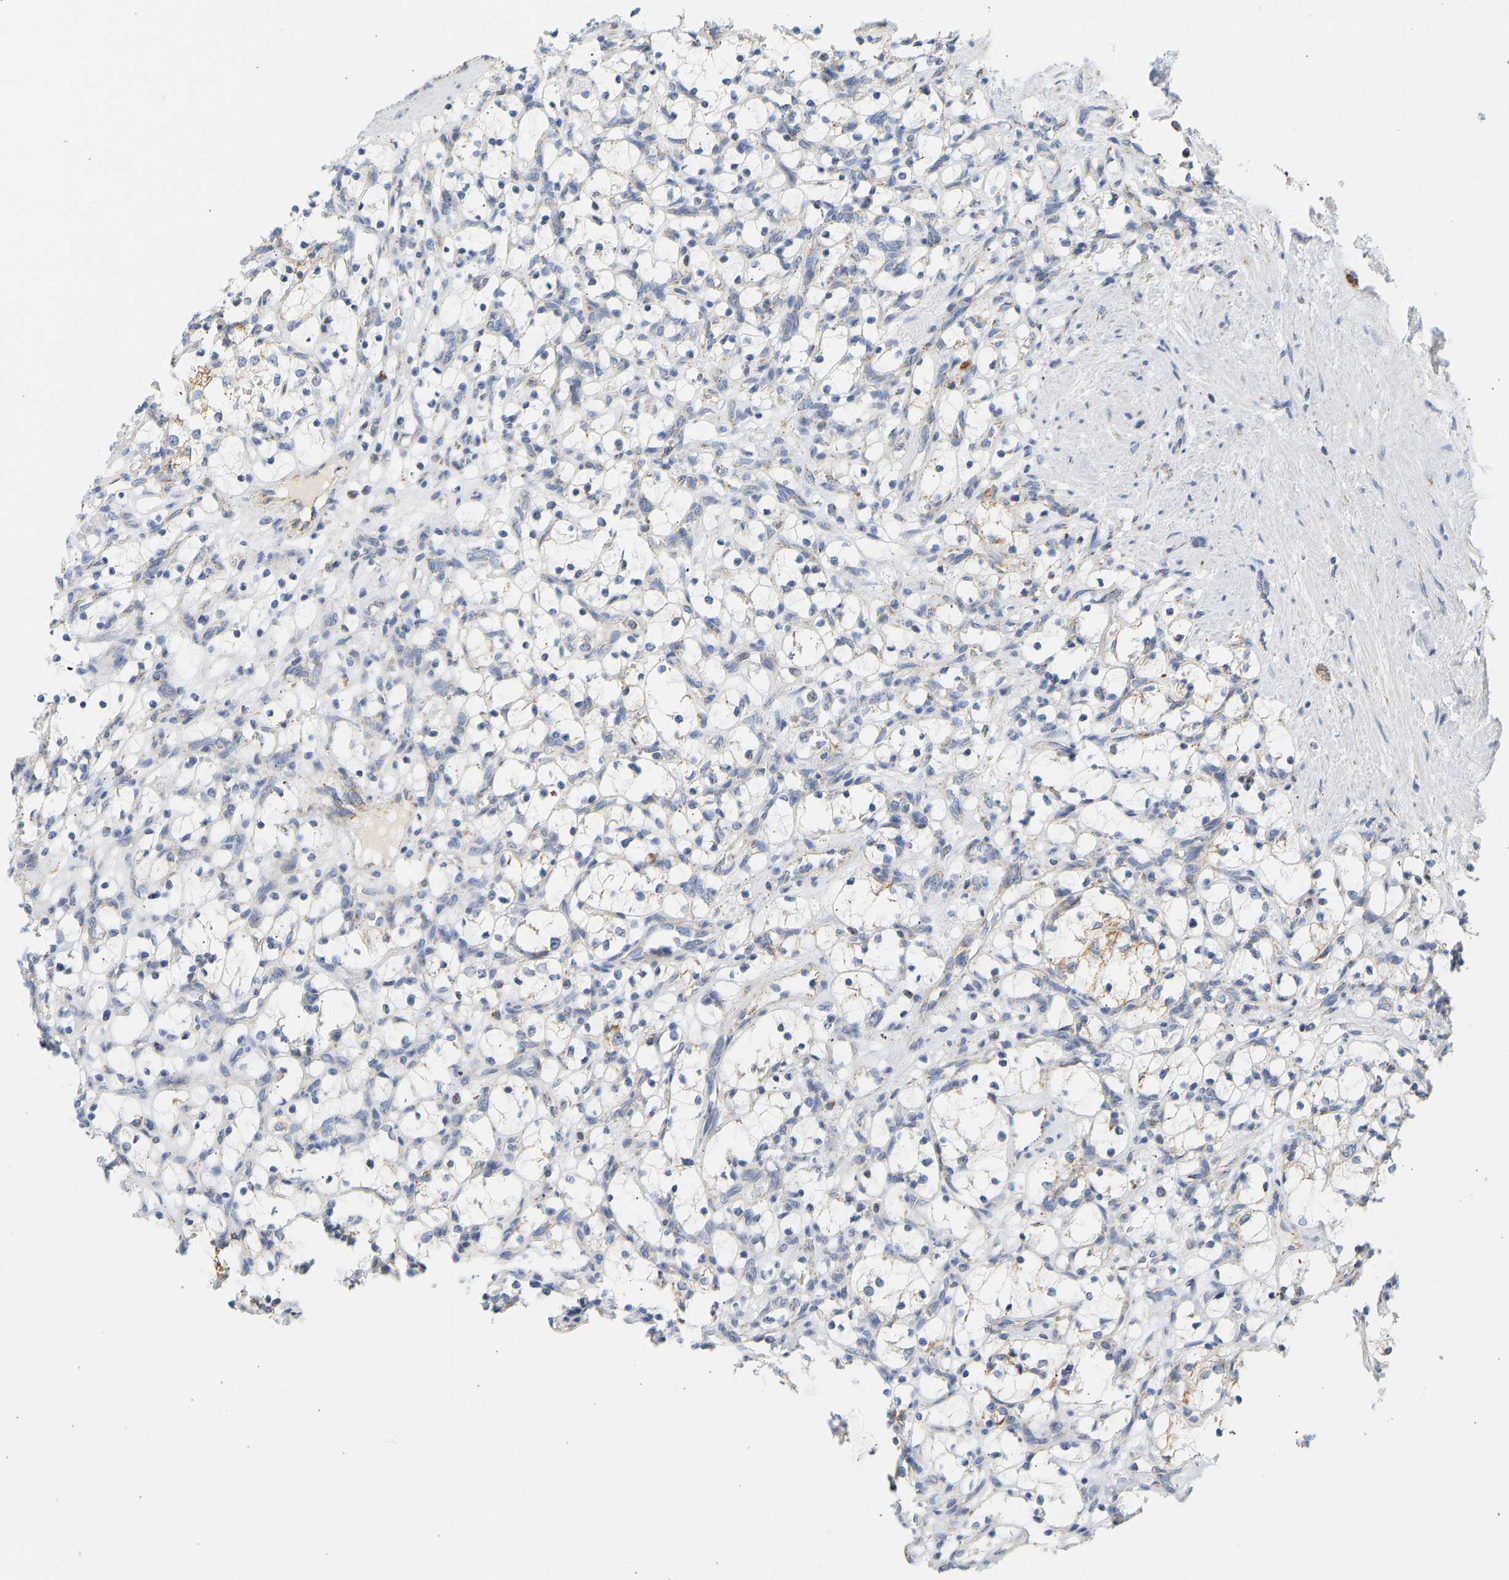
{"staining": {"intensity": "negative", "quantity": "none", "location": "none"}, "tissue": "renal cancer", "cell_type": "Tumor cells", "image_type": "cancer", "snomed": [{"axis": "morphology", "description": "Adenocarcinoma, NOS"}, {"axis": "topography", "description": "Kidney"}], "caption": "Immunohistochemistry (IHC) of adenocarcinoma (renal) shows no positivity in tumor cells.", "gene": "GRPEL2", "patient": {"sex": "female", "age": 69}}